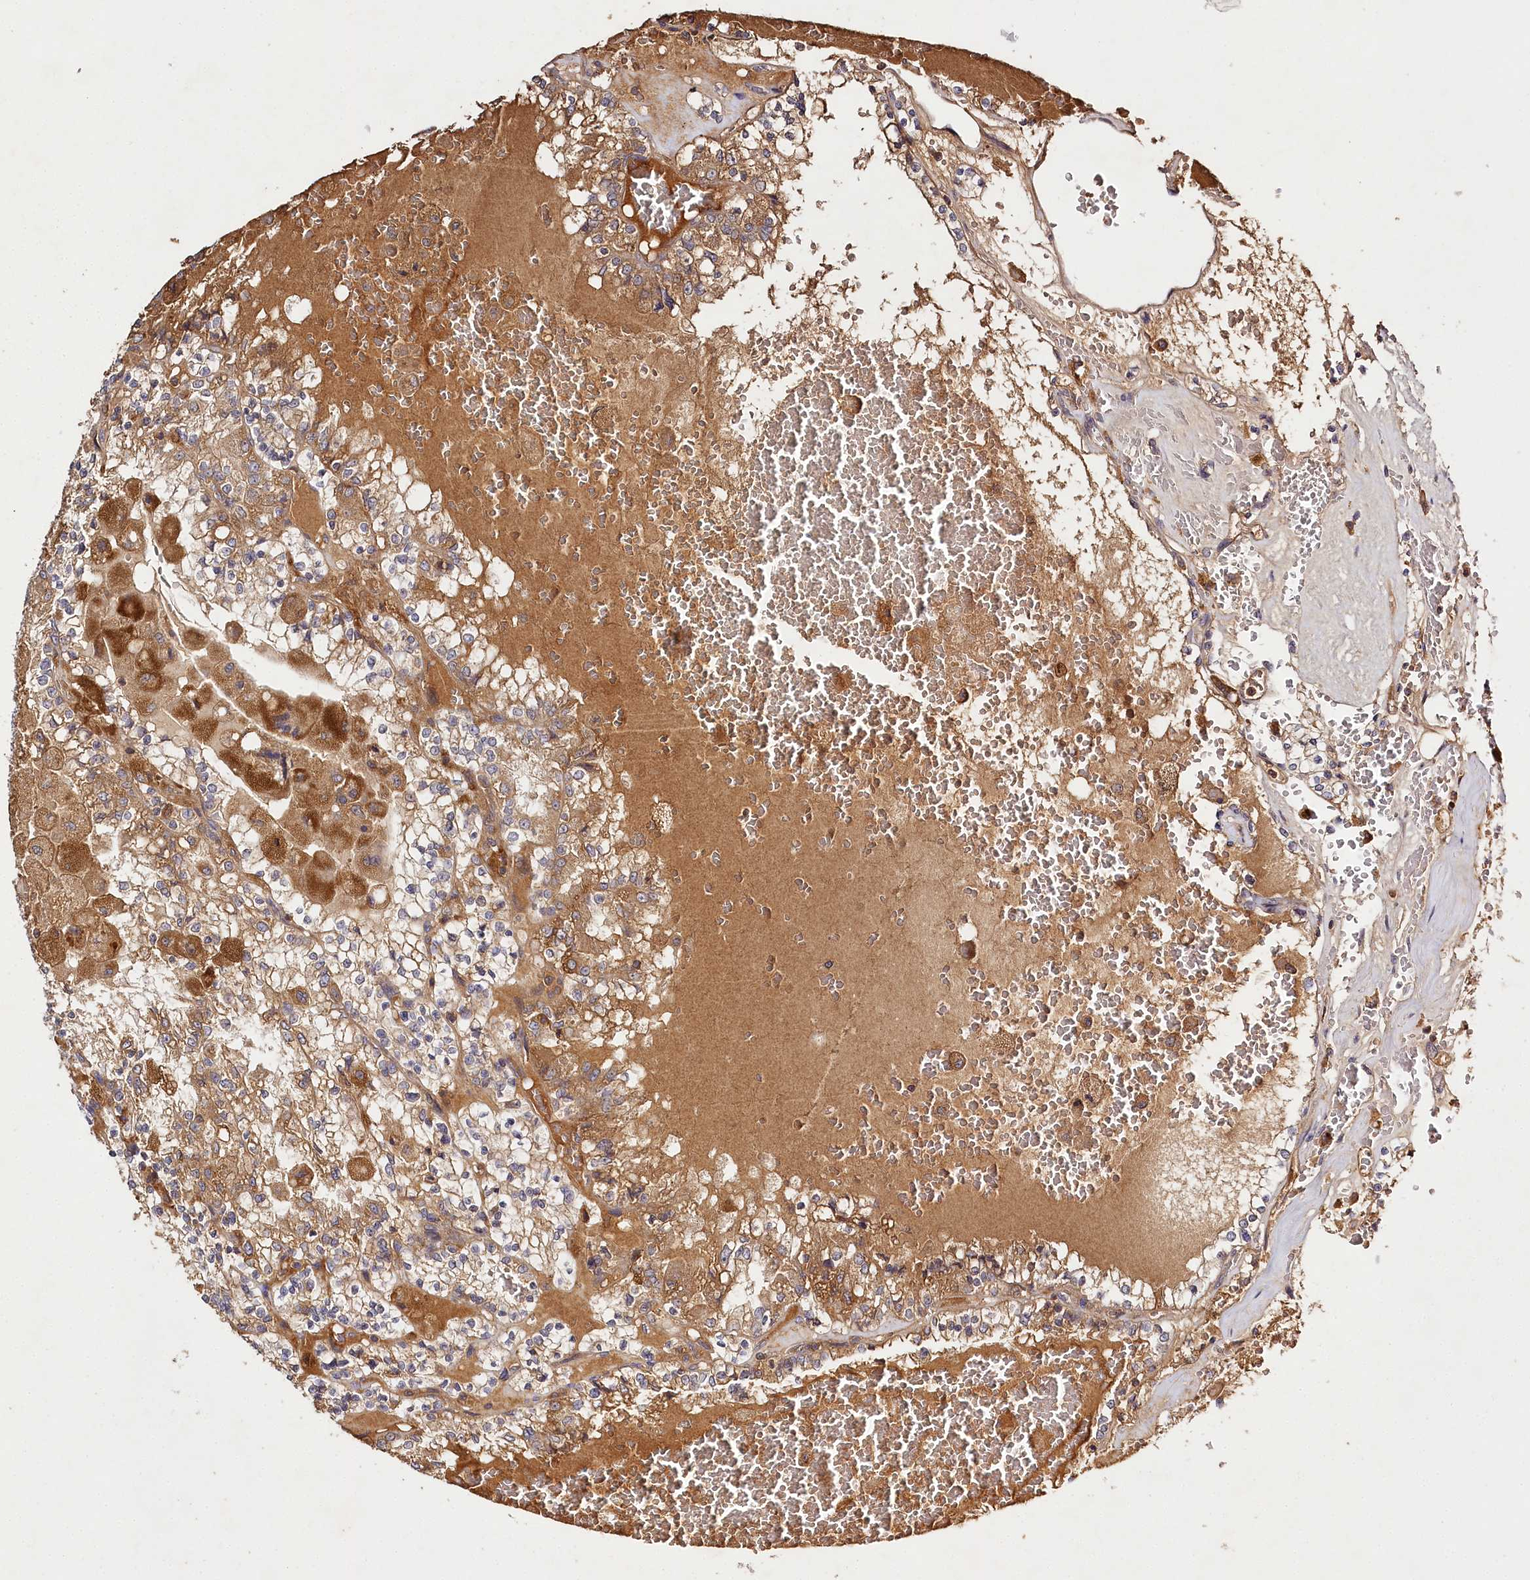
{"staining": {"intensity": "moderate", "quantity": ">75%", "location": "cytoplasmic/membranous"}, "tissue": "renal cancer", "cell_type": "Tumor cells", "image_type": "cancer", "snomed": [{"axis": "morphology", "description": "Adenocarcinoma, NOS"}, {"axis": "topography", "description": "Kidney"}], "caption": "A brown stain labels moderate cytoplasmic/membranous expression of a protein in human renal cancer tumor cells.", "gene": "LSS", "patient": {"sex": "female", "age": 56}}